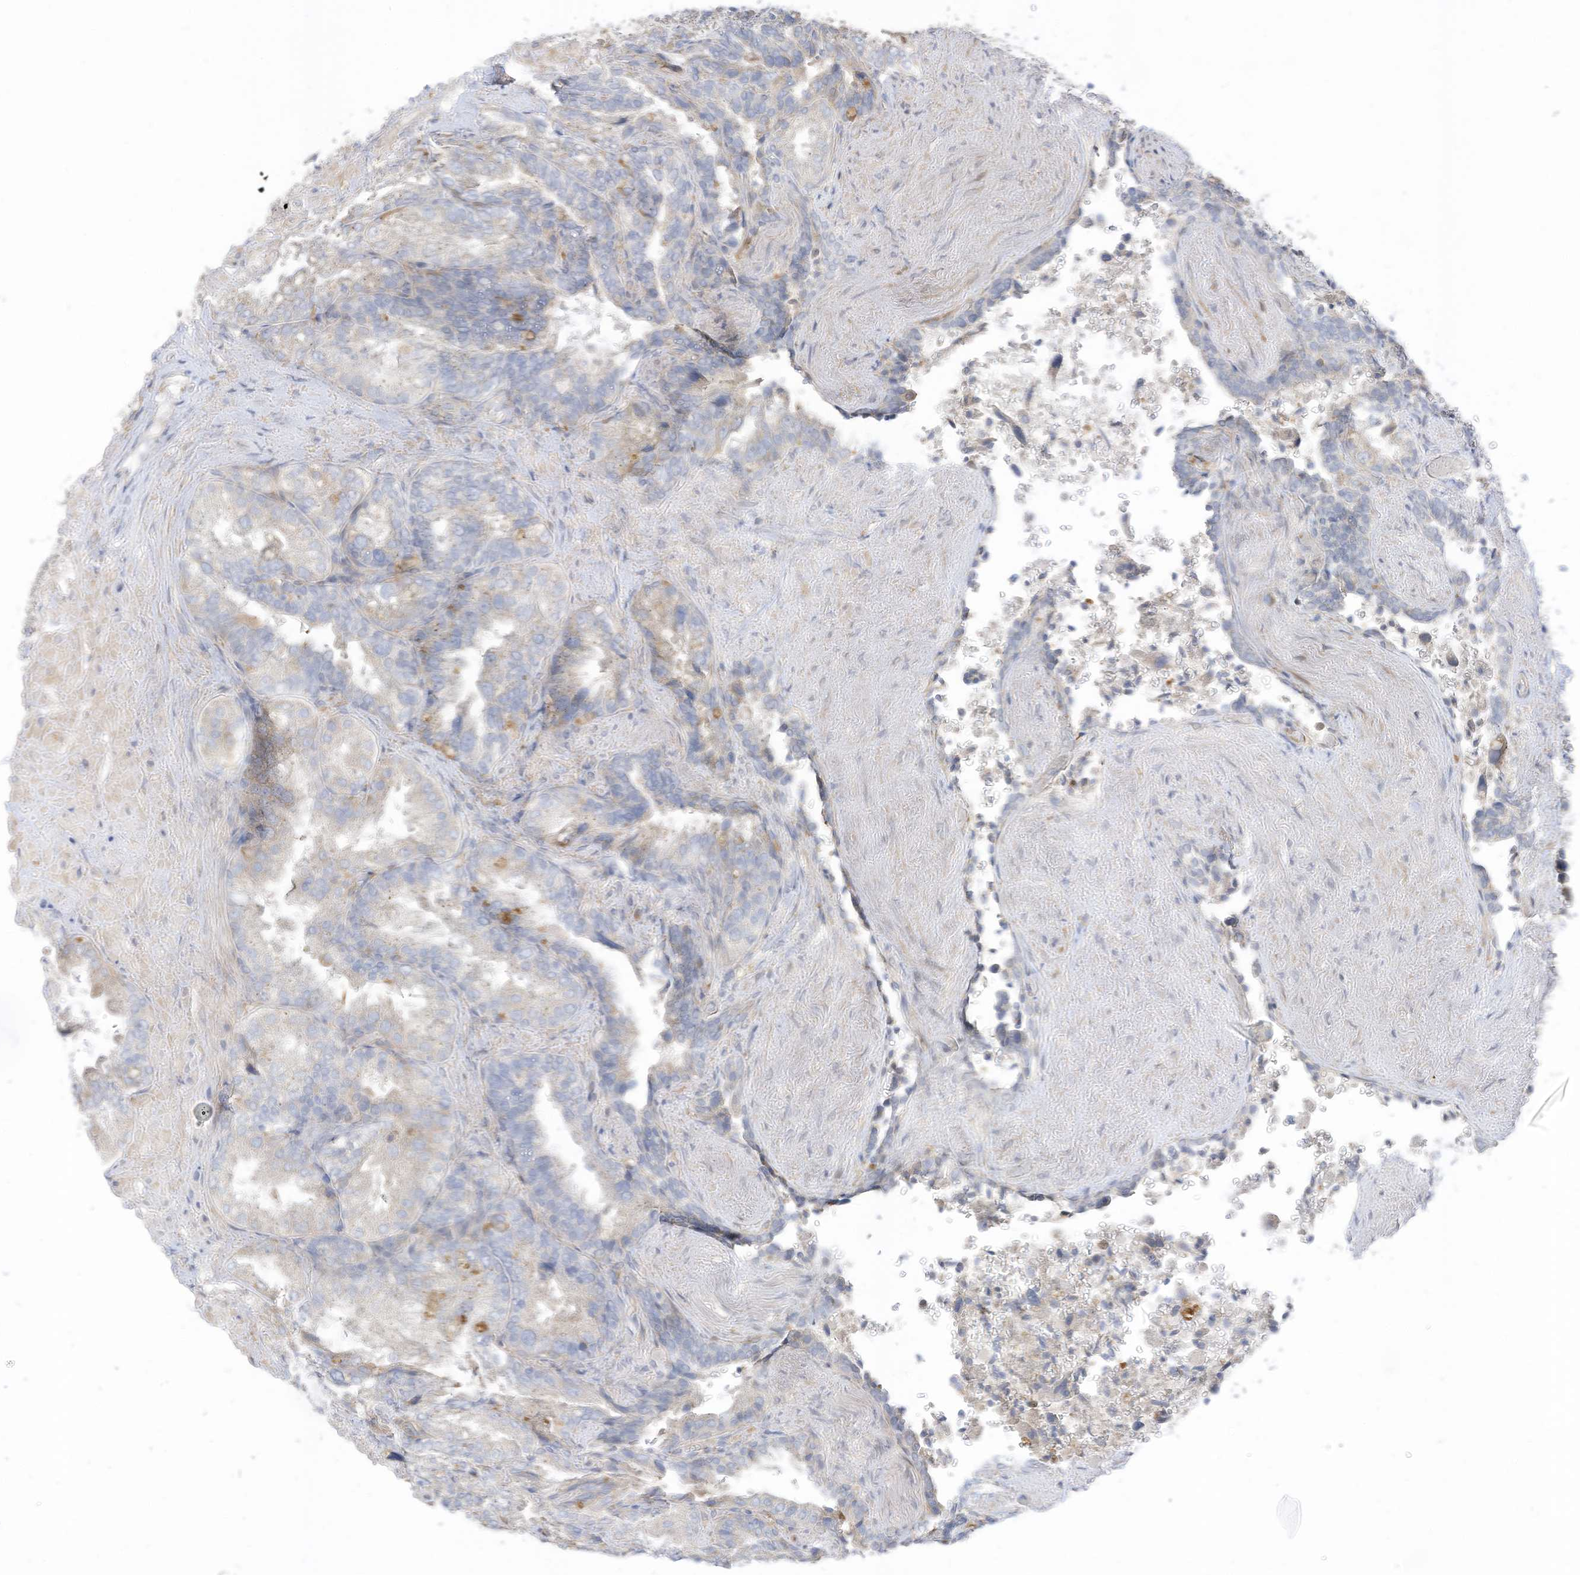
{"staining": {"intensity": "weak", "quantity": "<25%", "location": "cytoplasmic/membranous"}, "tissue": "seminal vesicle", "cell_type": "Glandular cells", "image_type": "normal", "snomed": [{"axis": "morphology", "description": "Normal tissue, NOS"}, {"axis": "topography", "description": "Seminal veicle"}, {"axis": "topography", "description": "Peripheral nerve tissue"}], "caption": "Seminal vesicle stained for a protein using IHC displays no expression glandular cells.", "gene": "ATP13A1", "patient": {"sex": "male", "age": 63}}